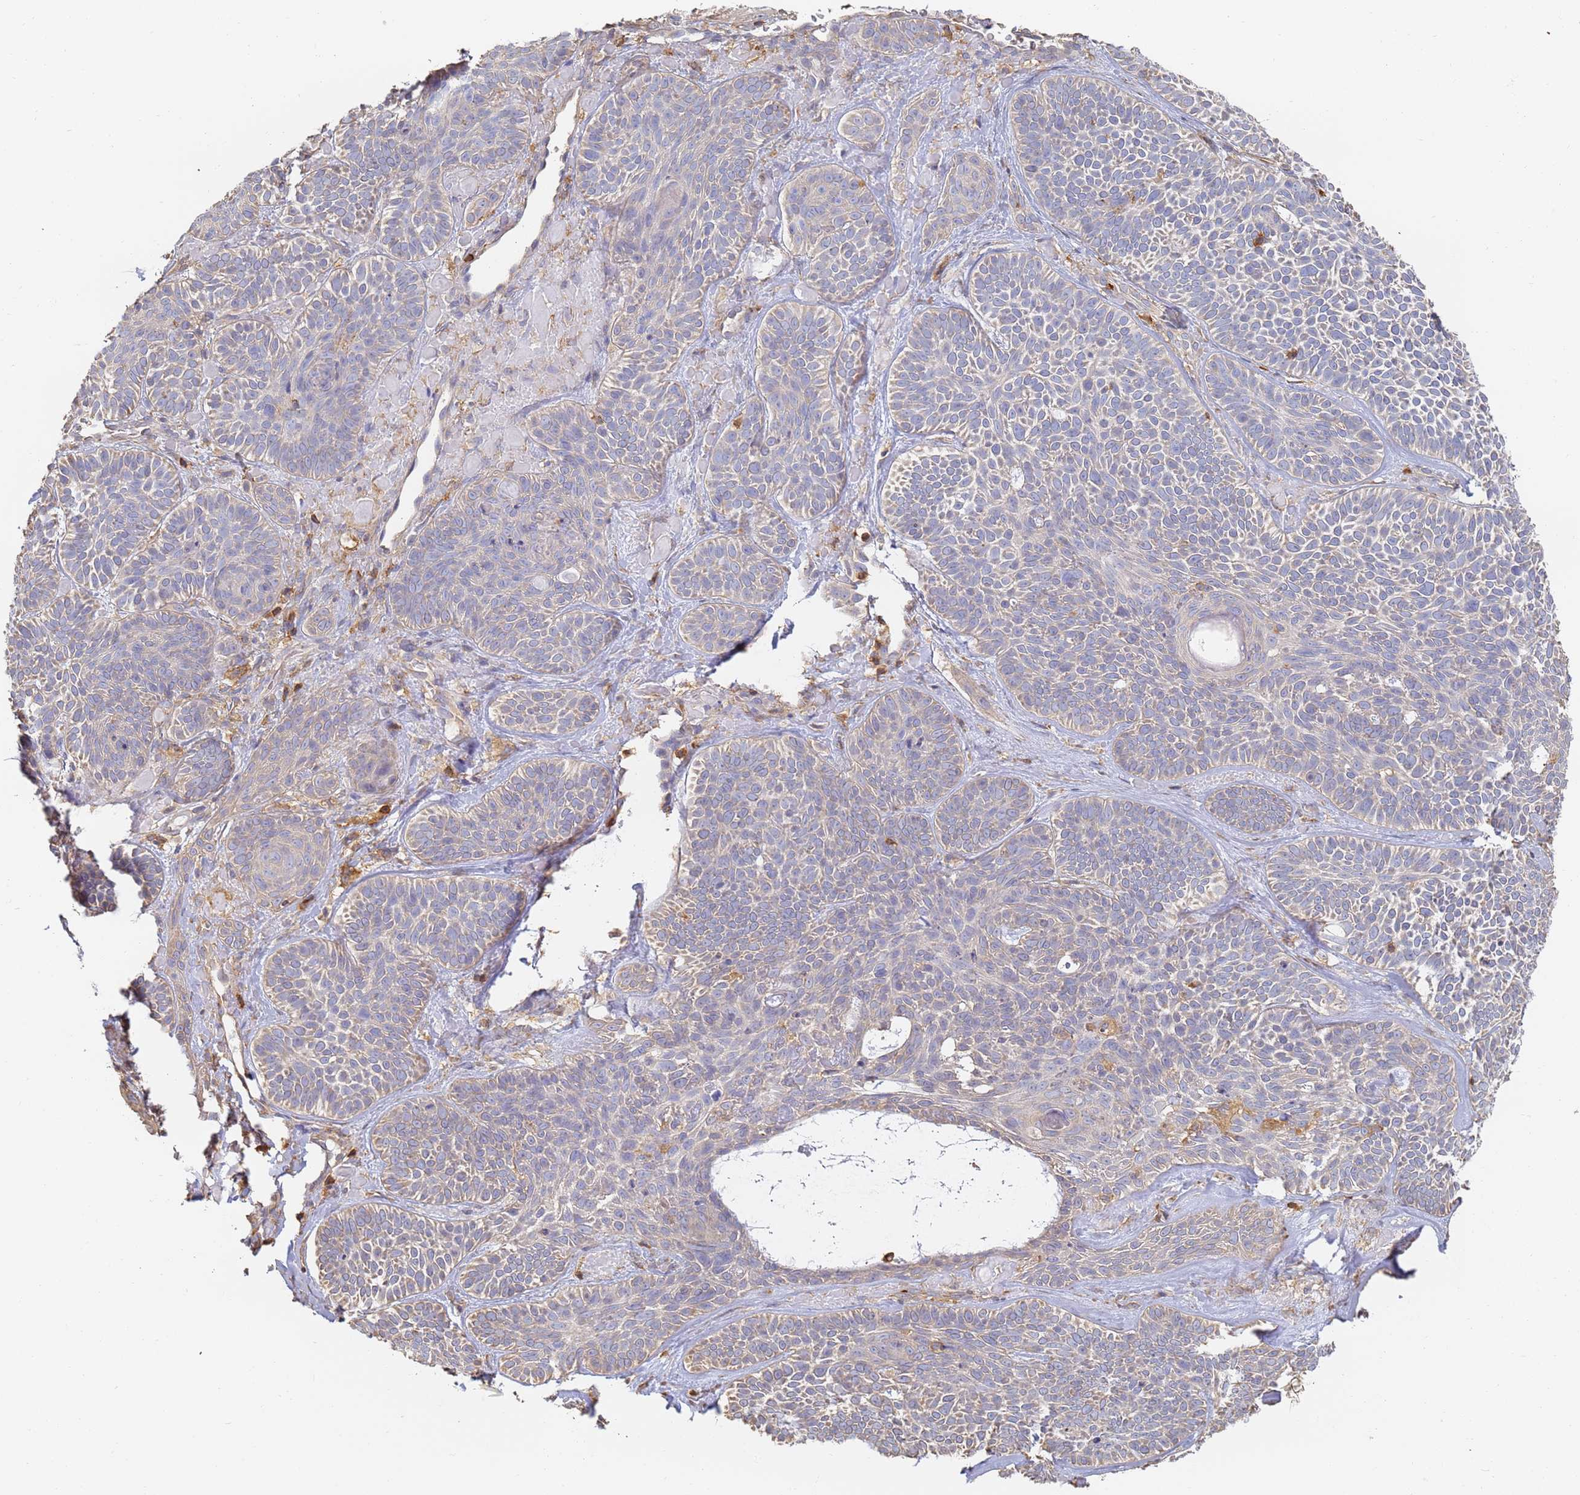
{"staining": {"intensity": "negative", "quantity": "none", "location": "none"}, "tissue": "skin cancer", "cell_type": "Tumor cells", "image_type": "cancer", "snomed": [{"axis": "morphology", "description": "Basal cell carcinoma"}, {"axis": "topography", "description": "Skin"}], "caption": "An IHC histopathology image of skin cancer (basal cell carcinoma) is shown. There is no staining in tumor cells of skin cancer (basal cell carcinoma). (Brightfield microscopy of DAB immunohistochemistry (IHC) at high magnification).", "gene": "BIN2", "patient": {"sex": "male", "age": 85}}